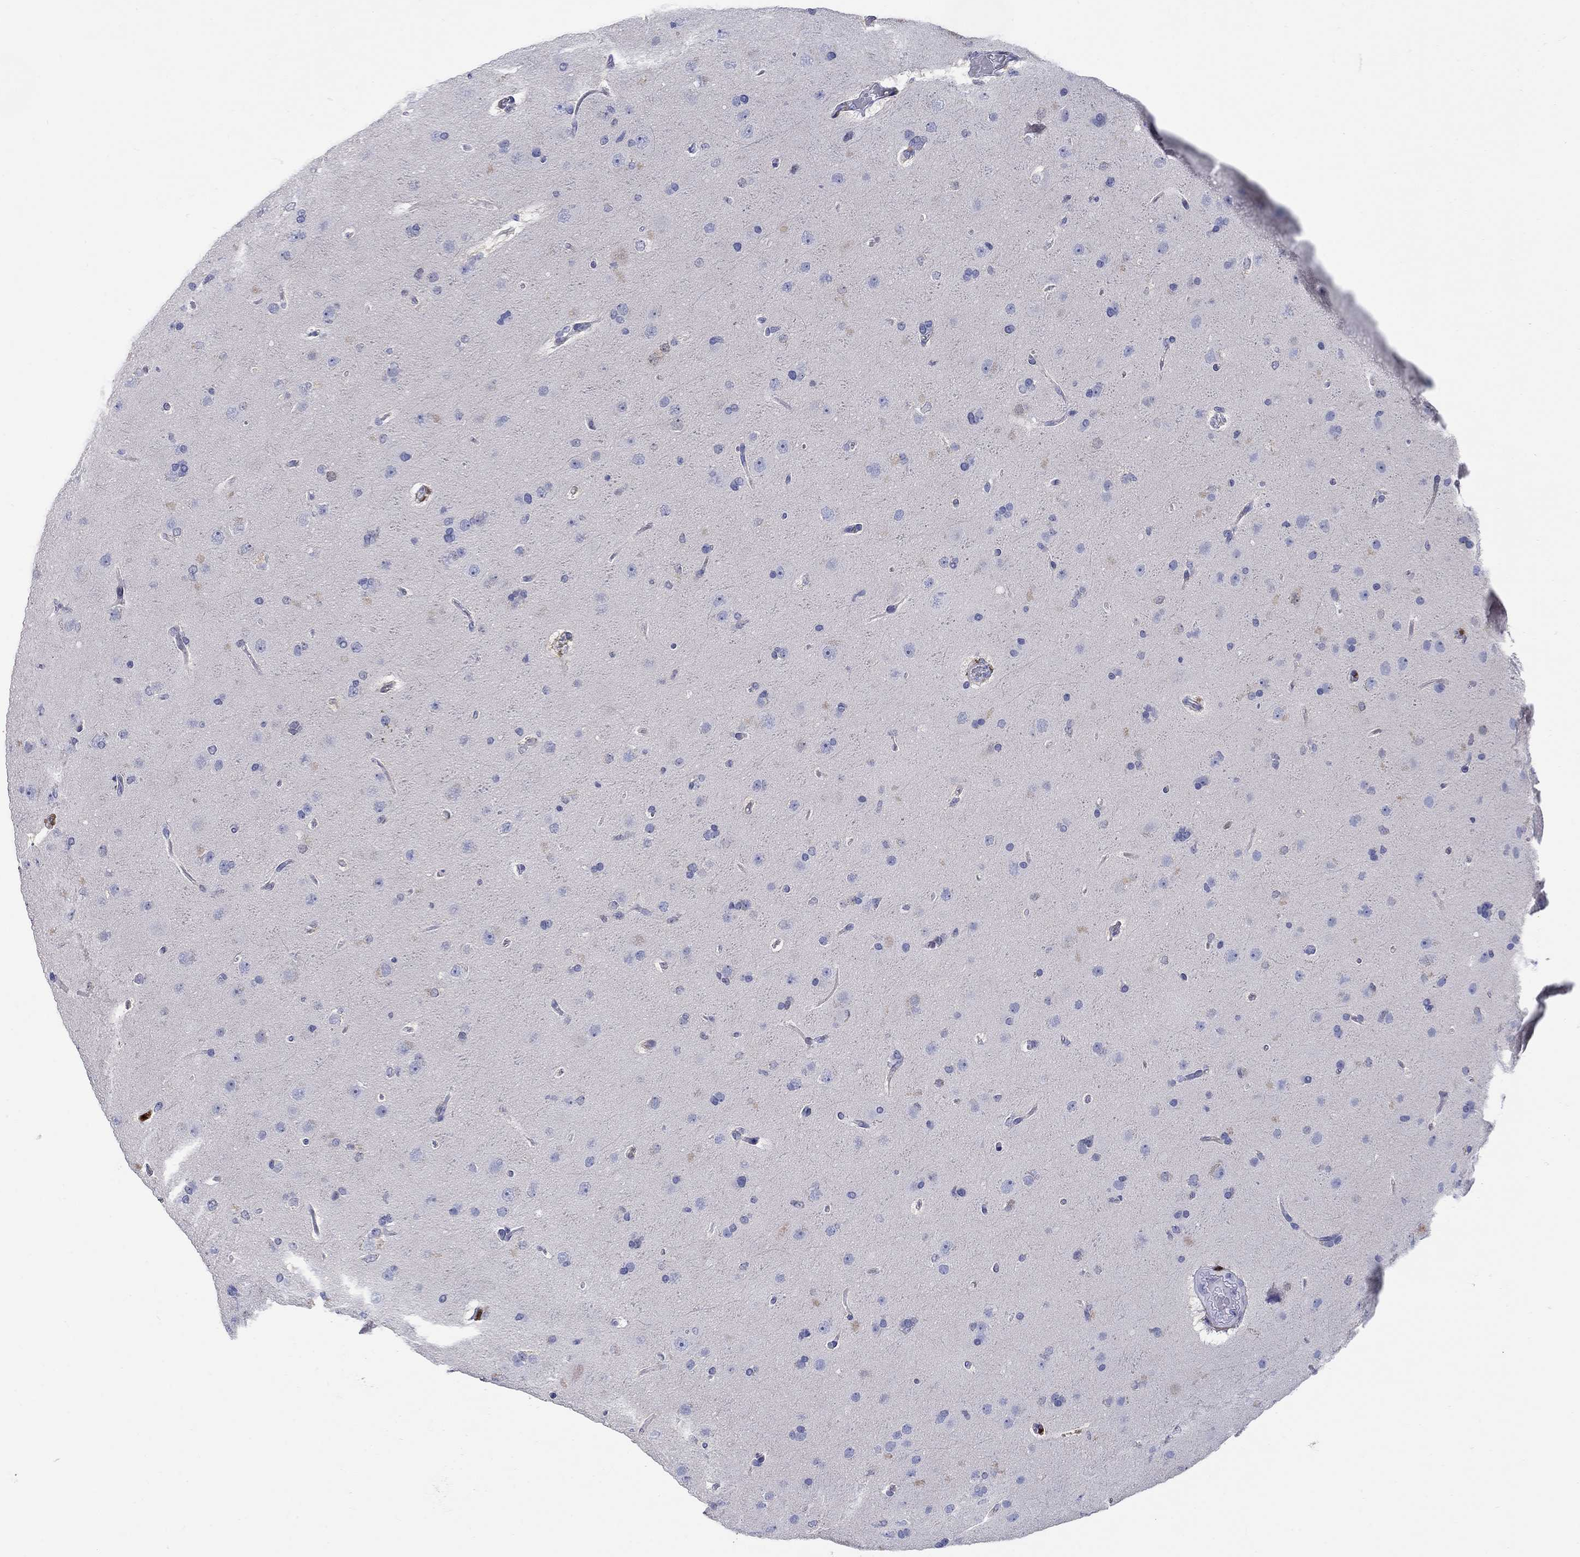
{"staining": {"intensity": "negative", "quantity": "none", "location": "none"}, "tissue": "glioma", "cell_type": "Tumor cells", "image_type": "cancer", "snomed": [{"axis": "morphology", "description": "Glioma, malignant, NOS"}, {"axis": "topography", "description": "Cerebral cortex"}], "caption": "This is a histopathology image of immunohistochemistry (IHC) staining of glioma (malignant), which shows no expression in tumor cells.", "gene": "AKR1C2", "patient": {"sex": "male", "age": 58}}